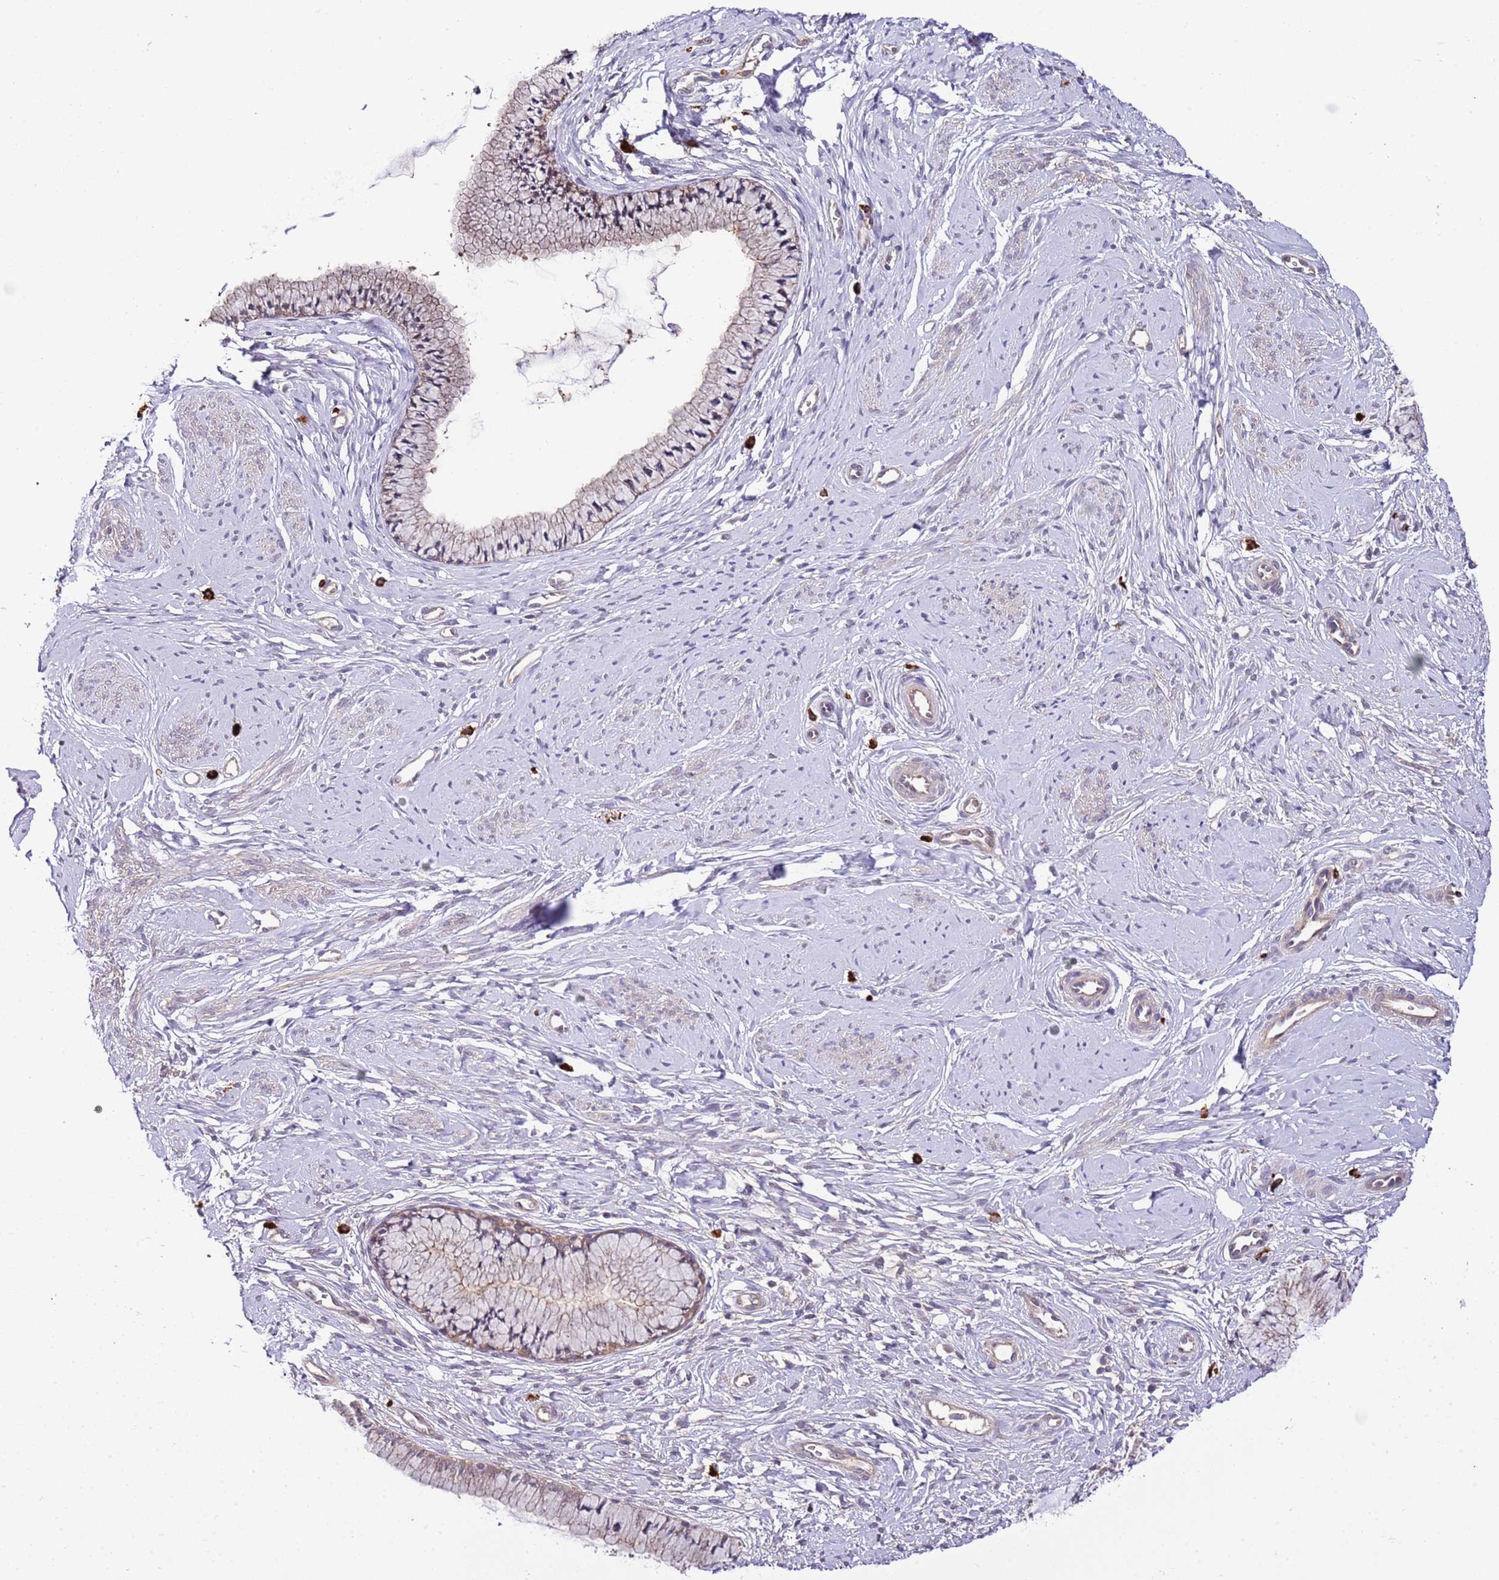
{"staining": {"intensity": "moderate", "quantity": "25%-75%", "location": "cytoplasmic/membranous"}, "tissue": "cervix", "cell_type": "Glandular cells", "image_type": "normal", "snomed": [{"axis": "morphology", "description": "Normal tissue, NOS"}, {"axis": "topography", "description": "Cervix"}], "caption": "DAB immunohistochemical staining of benign human cervix displays moderate cytoplasmic/membranous protein expression in approximately 25%-75% of glandular cells.", "gene": "DONSON", "patient": {"sex": "female", "age": 42}}